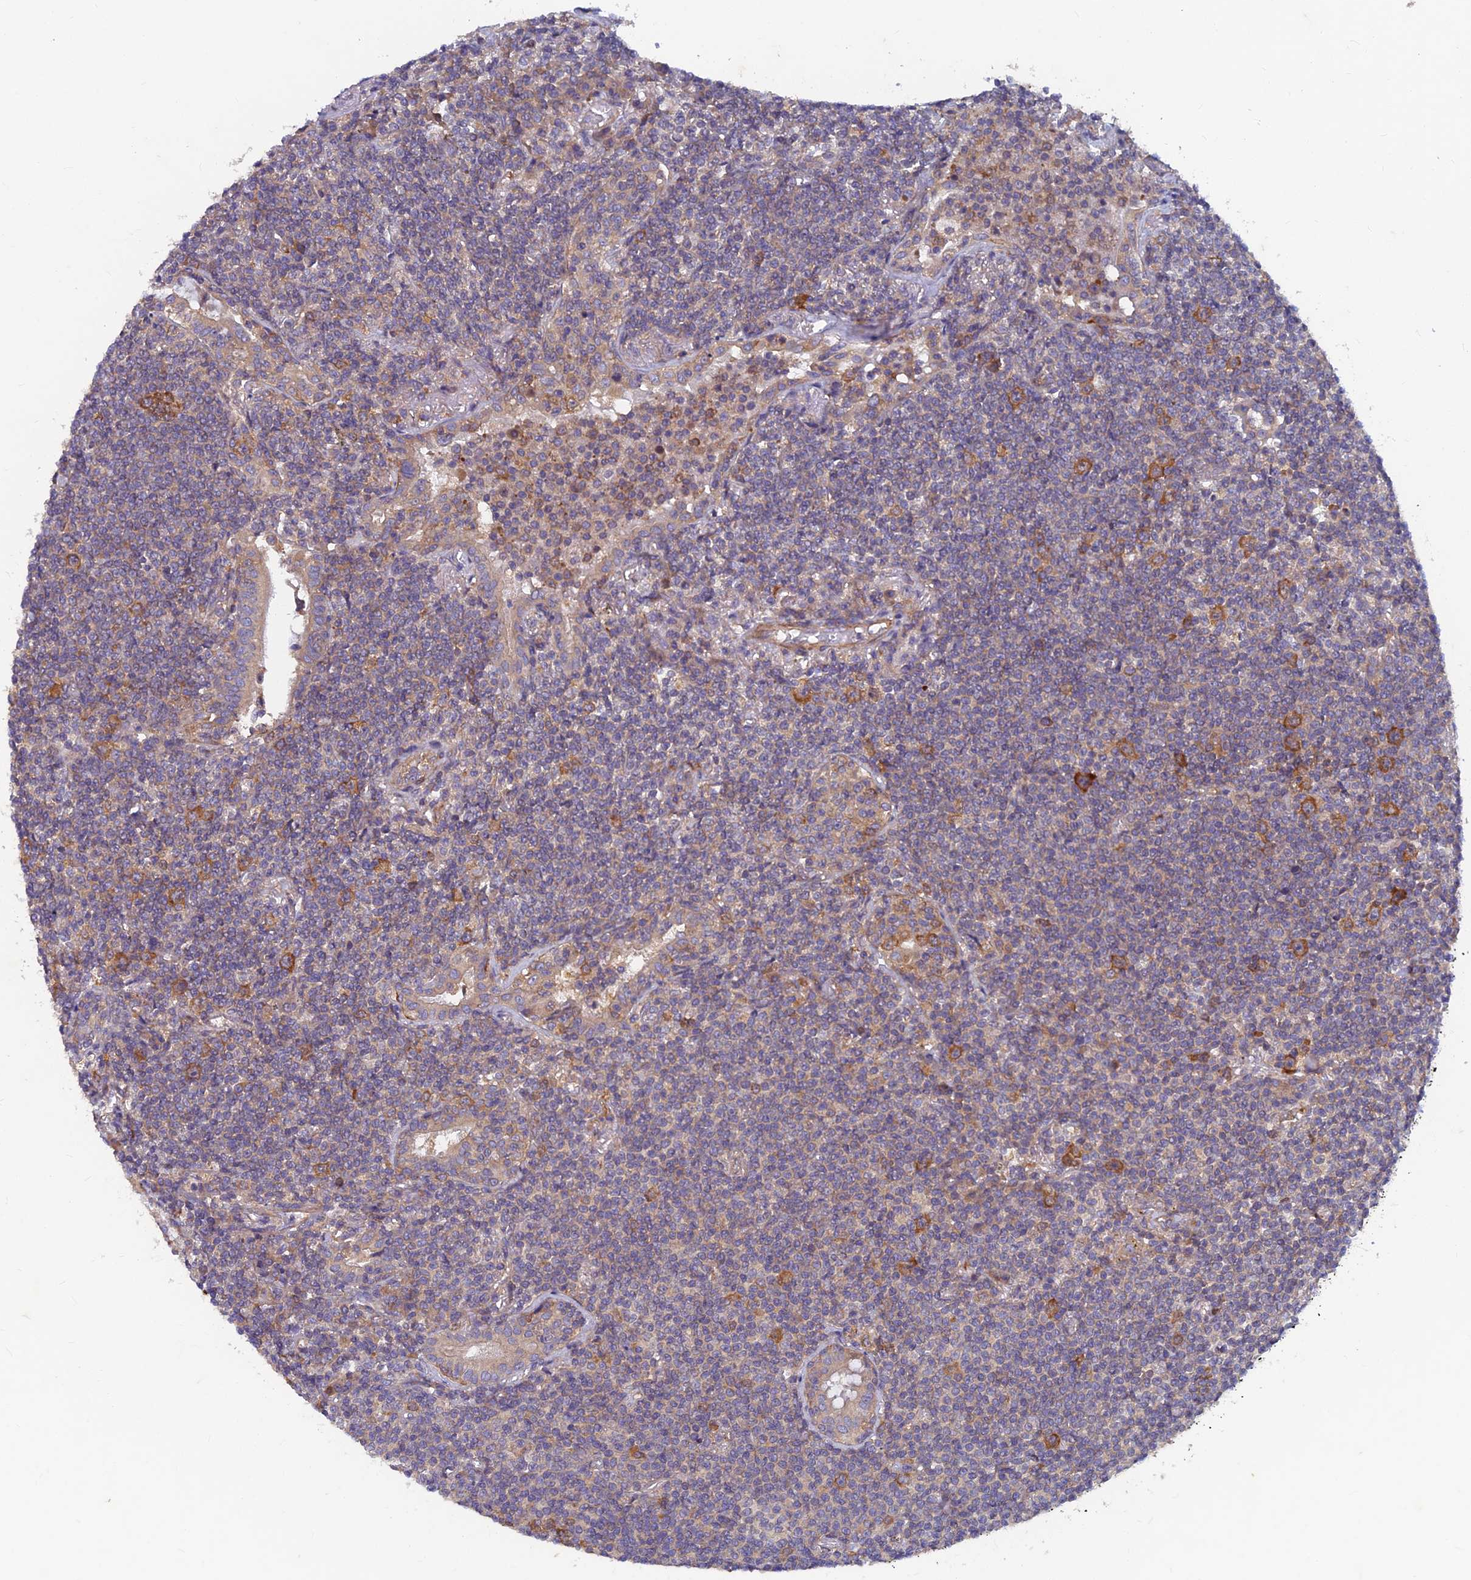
{"staining": {"intensity": "strong", "quantity": "<25%", "location": "cytoplasmic/membranous"}, "tissue": "lymphoma", "cell_type": "Tumor cells", "image_type": "cancer", "snomed": [{"axis": "morphology", "description": "Malignant lymphoma, non-Hodgkin's type, Low grade"}, {"axis": "topography", "description": "Lung"}], "caption": "The micrograph displays staining of malignant lymphoma, non-Hodgkin's type (low-grade), revealing strong cytoplasmic/membranous protein expression (brown color) within tumor cells.", "gene": "NCAPG", "patient": {"sex": "female", "age": 71}}